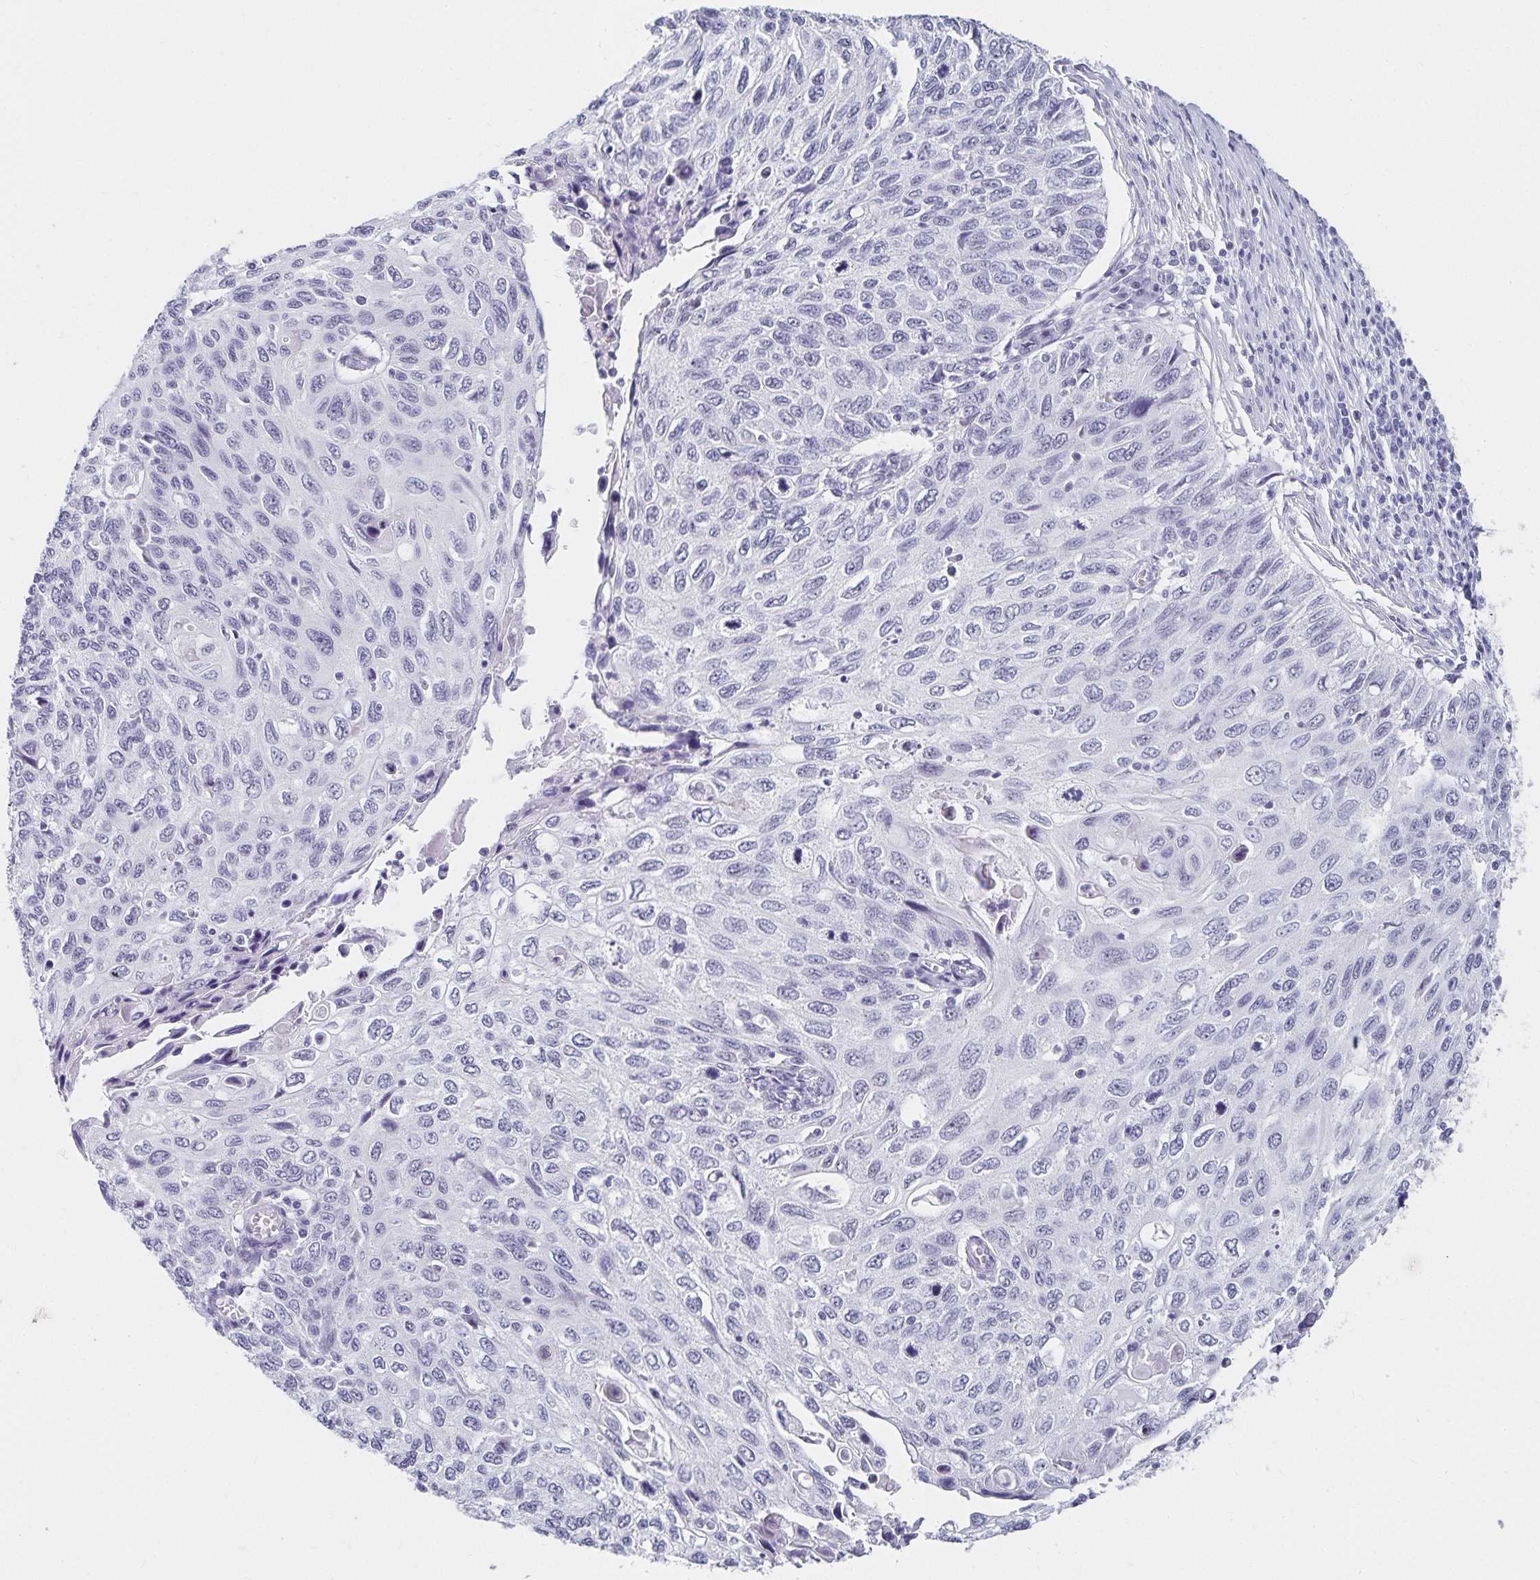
{"staining": {"intensity": "negative", "quantity": "none", "location": "none"}, "tissue": "cervical cancer", "cell_type": "Tumor cells", "image_type": "cancer", "snomed": [{"axis": "morphology", "description": "Squamous cell carcinoma, NOS"}, {"axis": "topography", "description": "Cervix"}], "caption": "High power microscopy histopathology image of an immunohistochemistry (IHC) image of squamous cell carcinoma (cervical), revealing no significant positivity in tumor cells.", "gene": "C20orf85", "patient": {"sex": "female", "age": 70}}